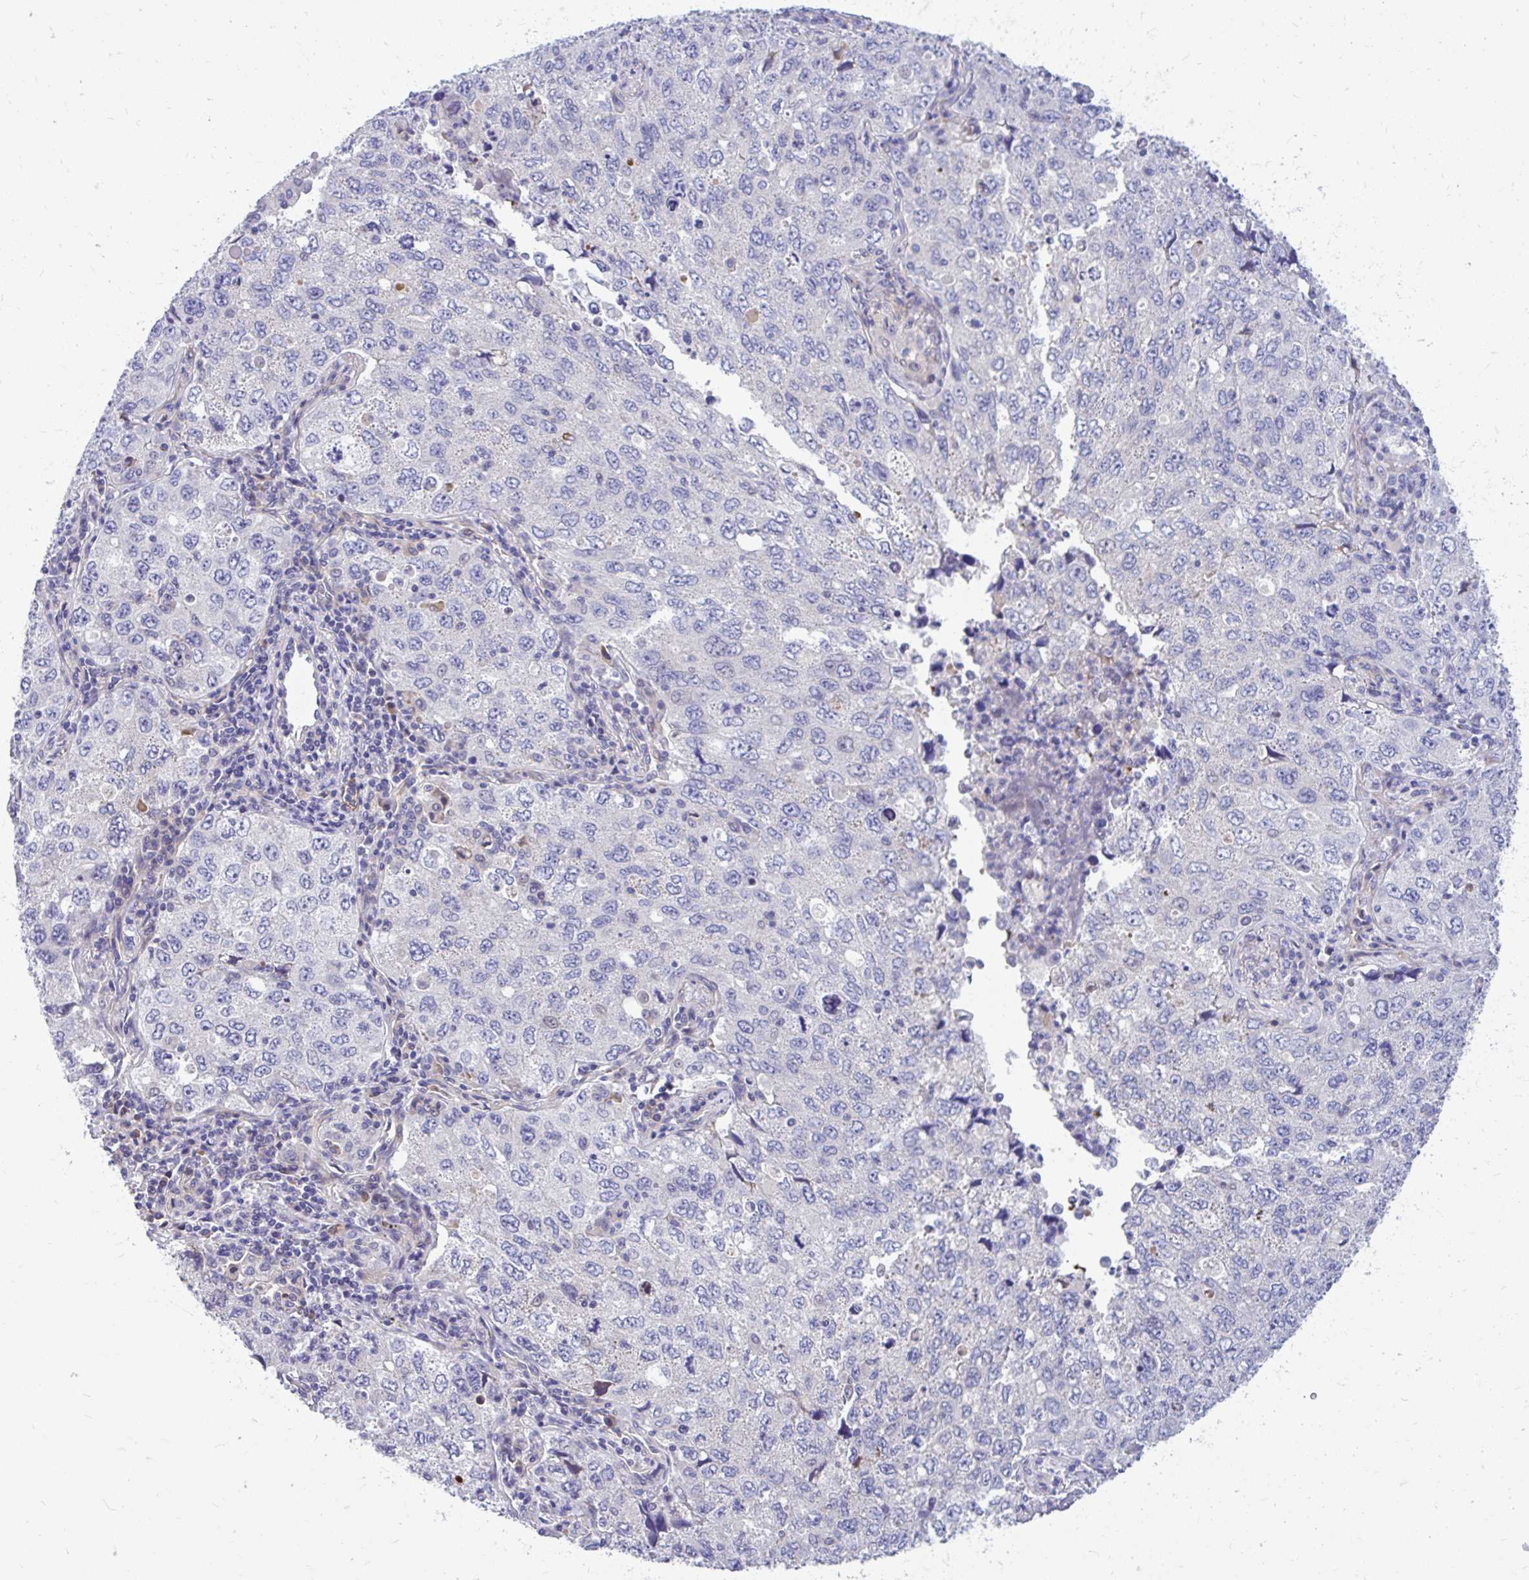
{"staining": {"intensity": "negative", "quantity": "none", "location": "none"}, "tissue": "lung cancer", "cell_type": "Tumor cells", "image_type": "cancer", "snomed": [{"axis": "morphology", "description": "Adenocarcinoma, NOS"}, {"axis": "topography", "description": "Lung"}], "caption": "The immunohistochemistry histopathology image has no significant positivity in tumor cells of adenocarcinoma (lung) tissue.", "gene": "ESPNL", "patient": {"sex": "female", "age": 57}}